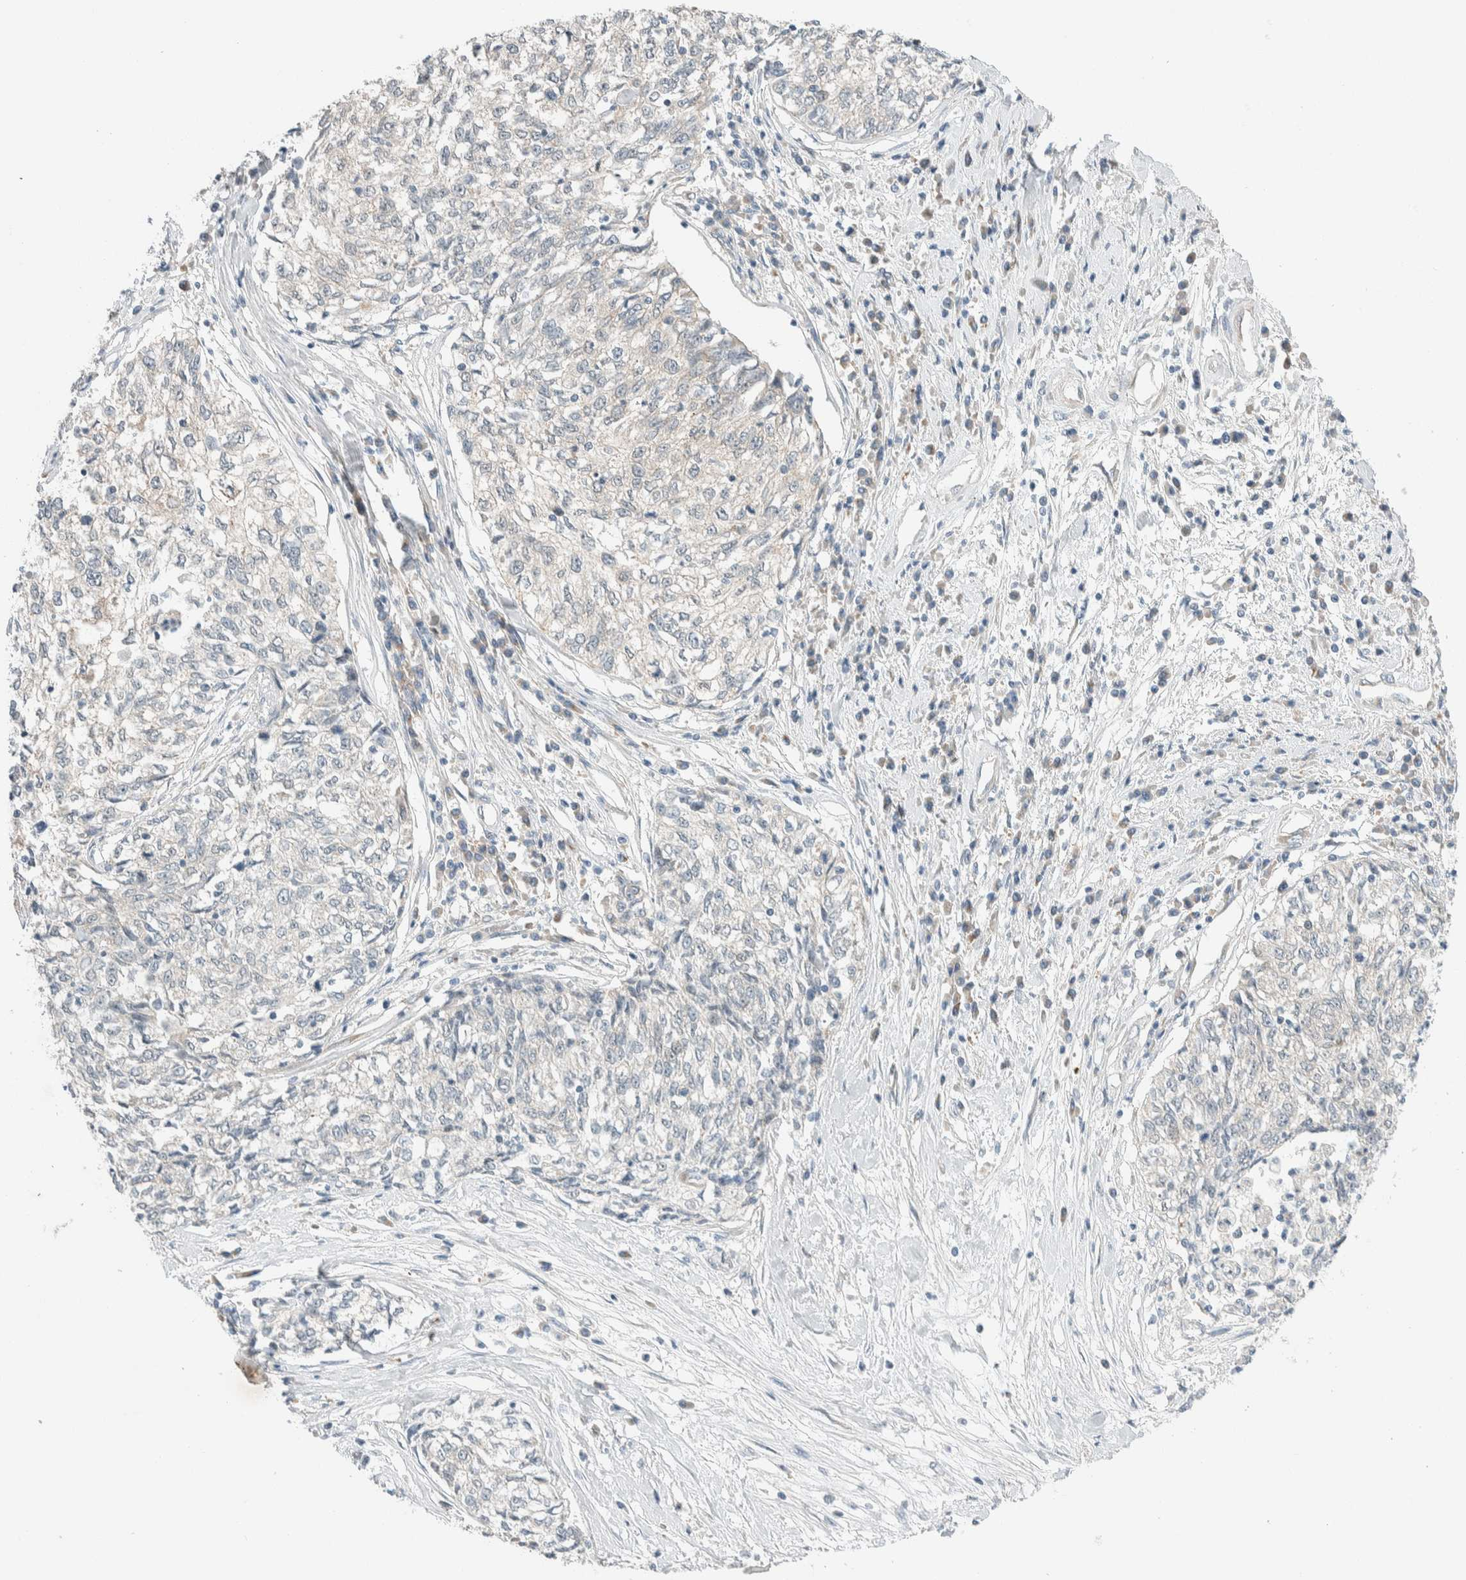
{"staining": {"intensity": "negative", "quantity": "none", "location": "none"}, "tissue": "cervical cancer", "cell_type": "Tumor cells", "image_type": "cancer", "snomed": [{"axis": "morphology", "description": "Squamous cell carcinoma, NOS"}, {"axis": "topography", "description": "Cervix"}], "caption": "Immunohistochemistry photomicrograph of human squamous cell carcinoma (cervical) stained for a protein (brown), which reveals no staining in tumor cells. (Immunohistochemistry, brightfield microscopy, high magnification).", "gene": "TMEM184B", "patient": {"sex": "female", "age": 57}}